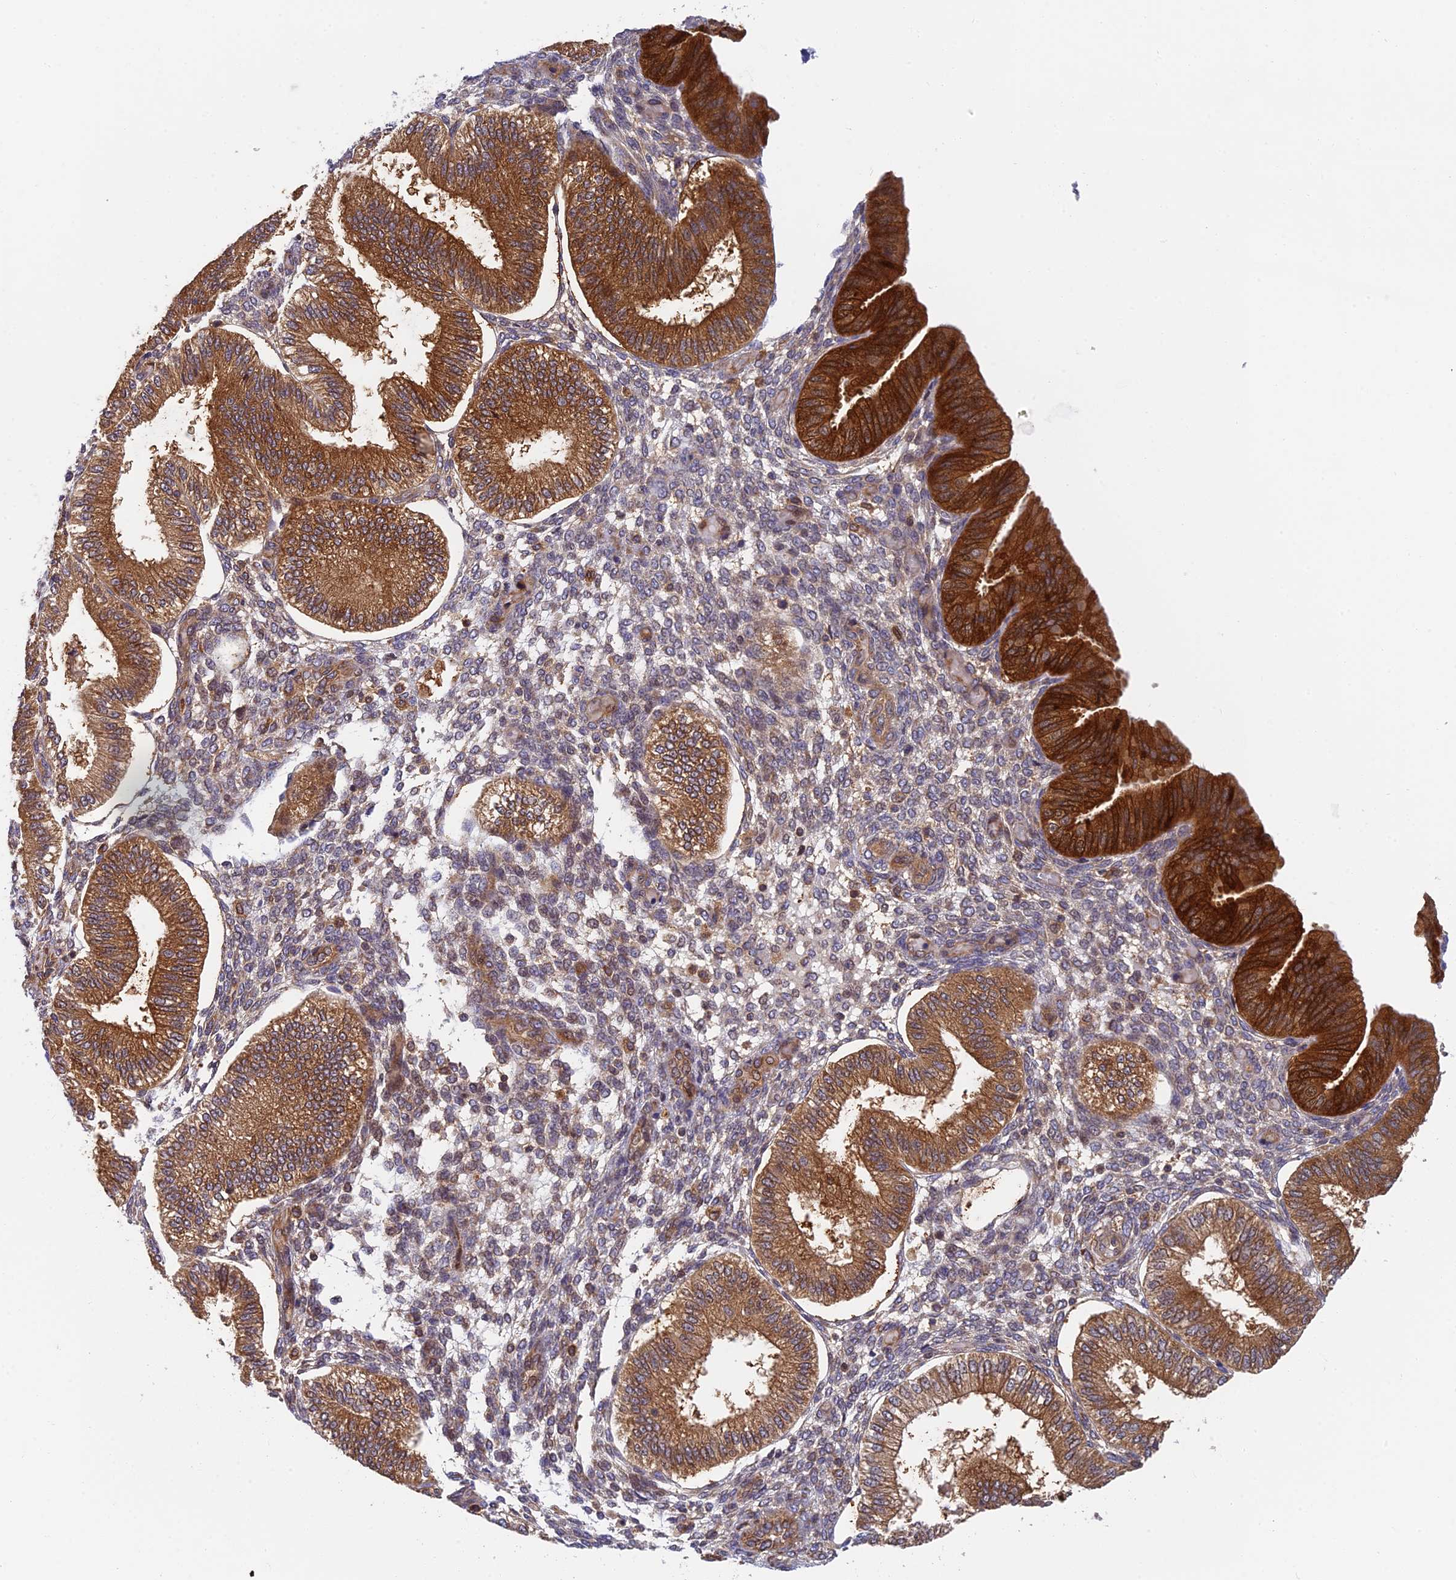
{"staining": {"intensity": "weak", "quantity": "25%-75%", "location": "cytoplasmic/membranous,nuclear"}, "tissue": "endometrium", "cell_type": "Cells in endometrial stroma", "image_type": "normal", "snomed": [{"axis": "morphology", "description": "Normal tissue, NOS"}, {"axis": "topography", "description": "Endometrium"}], "caption": "A brown stain highlights weak cytoplasmic/membranous,nuclear positivity of a protein in cells in endometrial stroma of unremarkable endometrium.", "gene": "IPO5", "patient": {"sex": "female", "age": 39}}